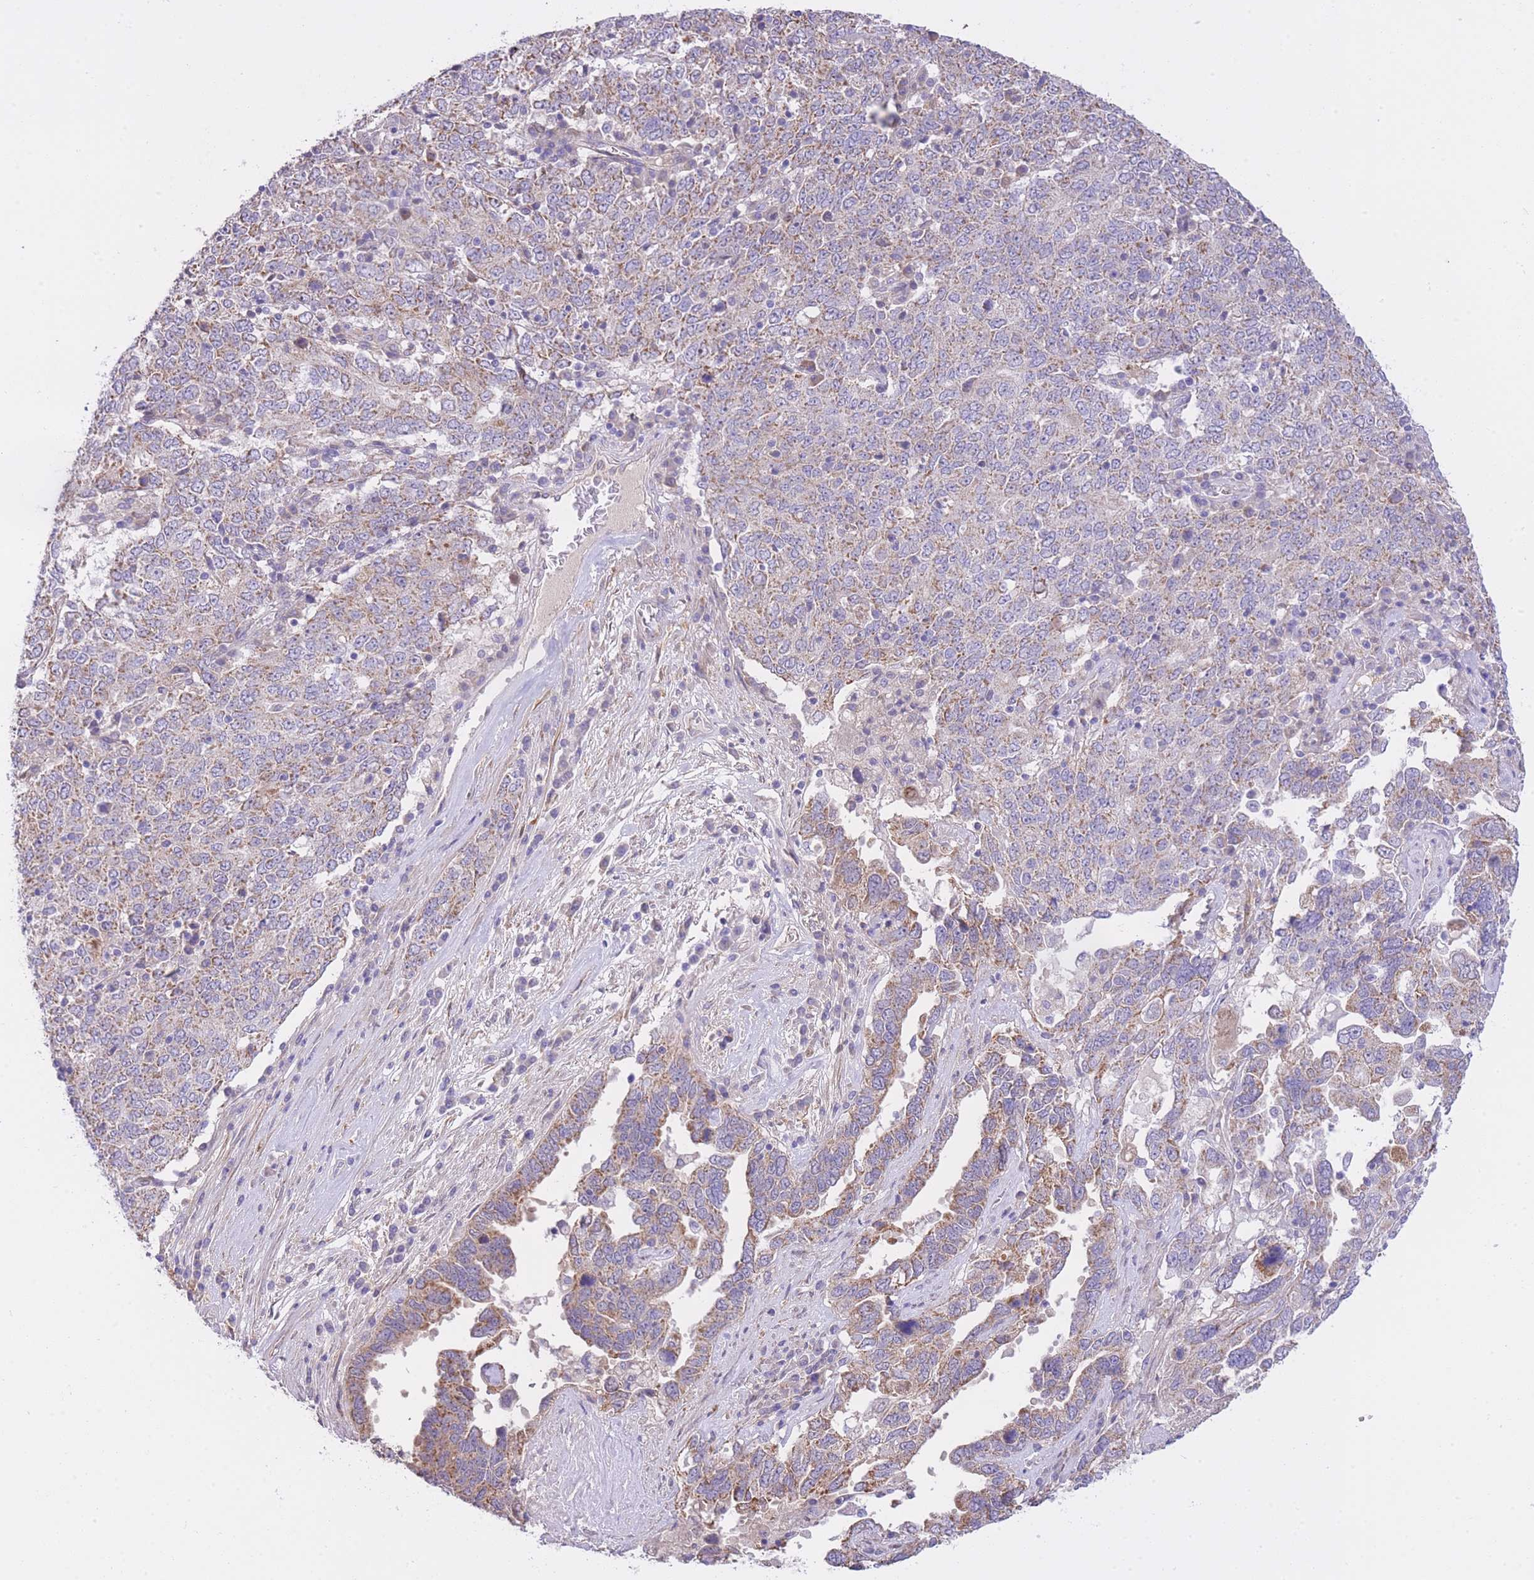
{"staining": {"intensity": "weak", "quantity": "25%-75%", "location": "cytoplasmic/membranous"}, "tissue": "ovarian cancer", "cell_type": "Tumor cells", "image_type": "cancer", "snomed": [{"axis": "morphology", "description": "Carcinoma, endometroid"}, {"axis": "topography", "description": "Ovary"}], "caption": "Protein expression analysis of endometroid carcinoma (ovarian) shows weak cytoplasmic/membranous expression in about 25%-75% of tumor cells. (Stains: DAB in brown, nuclei in blue, Microscopy: brightfield microscopy at high magnification).", "gene": "PGM1", "patient": {"sex": "female", "age": 62}}